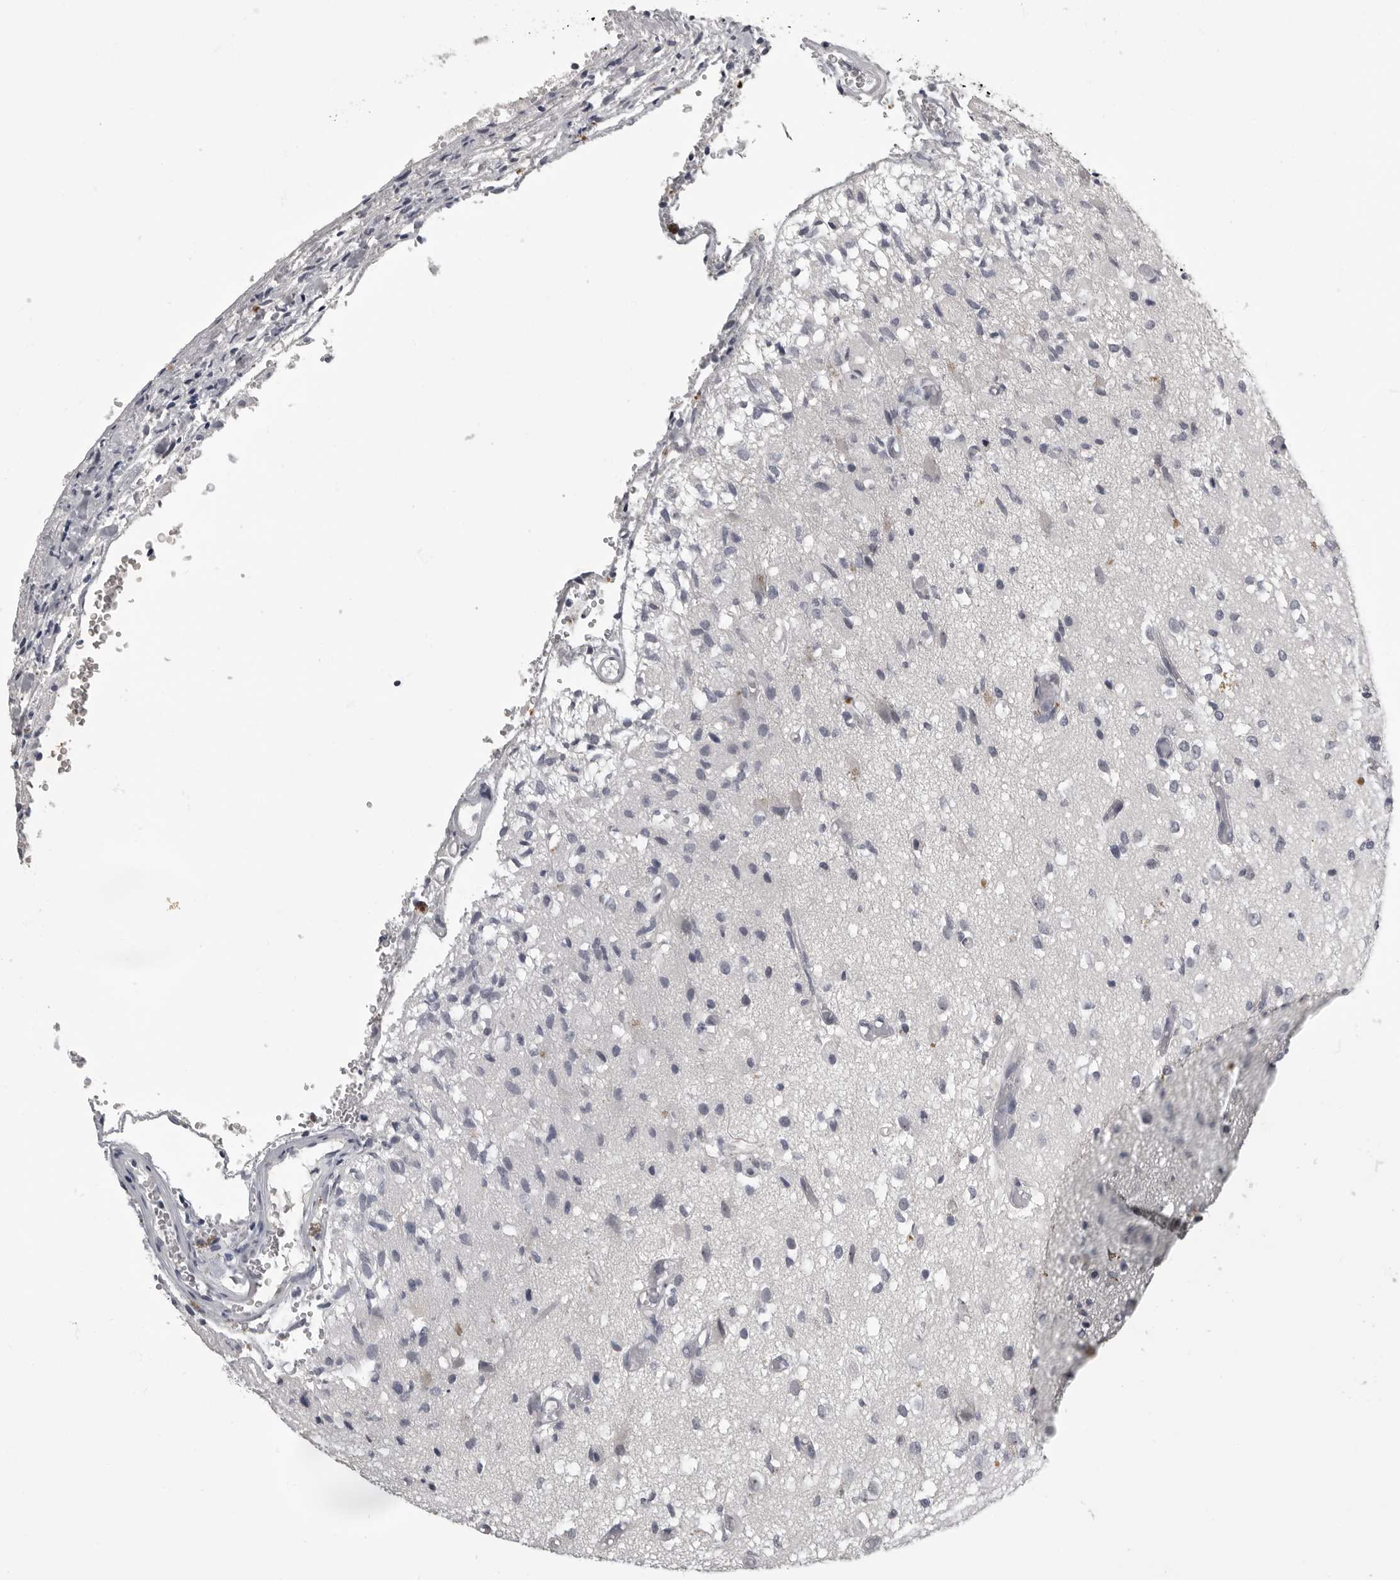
{"staining": {"intensity": "negative", "quantity": "none", "location": "none"}, "tissue": "glioma", "cell_type": "Tumor cells", "image_type": "cancer", "snomed": [{"axis": "morphology", "description": "Normal tissue, NOS"}, {"axis": "morphology", "description": "Glioma, malignant, High grade"}, {"axis": "topography", "description": "Cerebral cortex"}], "caption": "This micrograph is of glioma stained with IHC to label a protein in brown with the nuclei are counter-stained blue. There is no expression in tumor cells.", "gene": "MRTO4", "patient": {"sex": "male", "age": 77}}